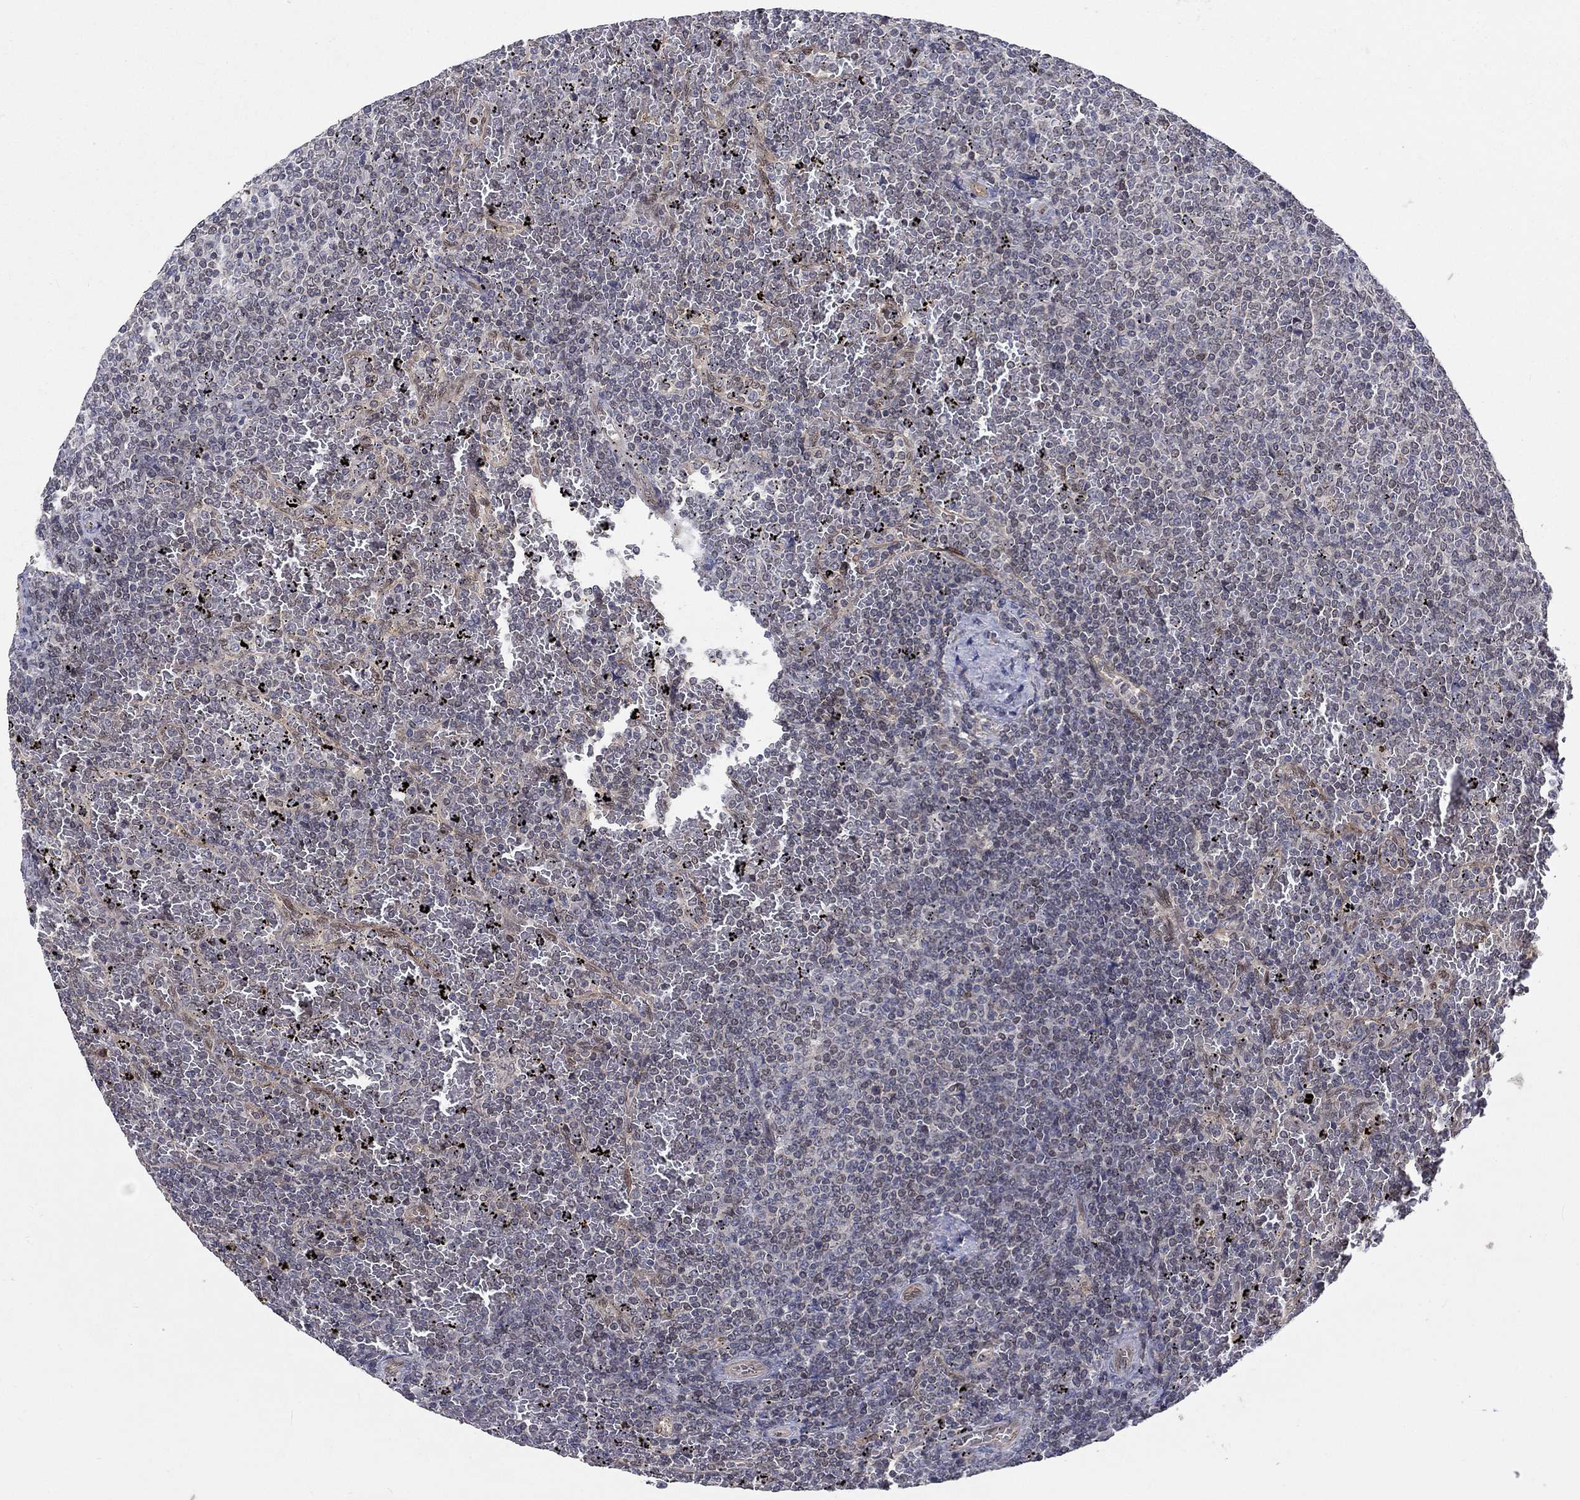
{"staining": {"intensity": "negative", "quantity": "none", "location": "none"}, "tissue": "lymphoma", "cell_type": "Tumor cells", "image_type": "cancer", "snomed": [{"axis": "morphology", "description": "Malignant lymphoma, non-Hodgkin's type, Low grade"}, {"axis": "topography", "description": "Spleen"}], "caption": "Lymphoma stained for a protein using immunohistochemistry (IHC) reveals no expression tumor cells.", "gene": "CETN3", "patient": {"sex": "female", "age": 77}}